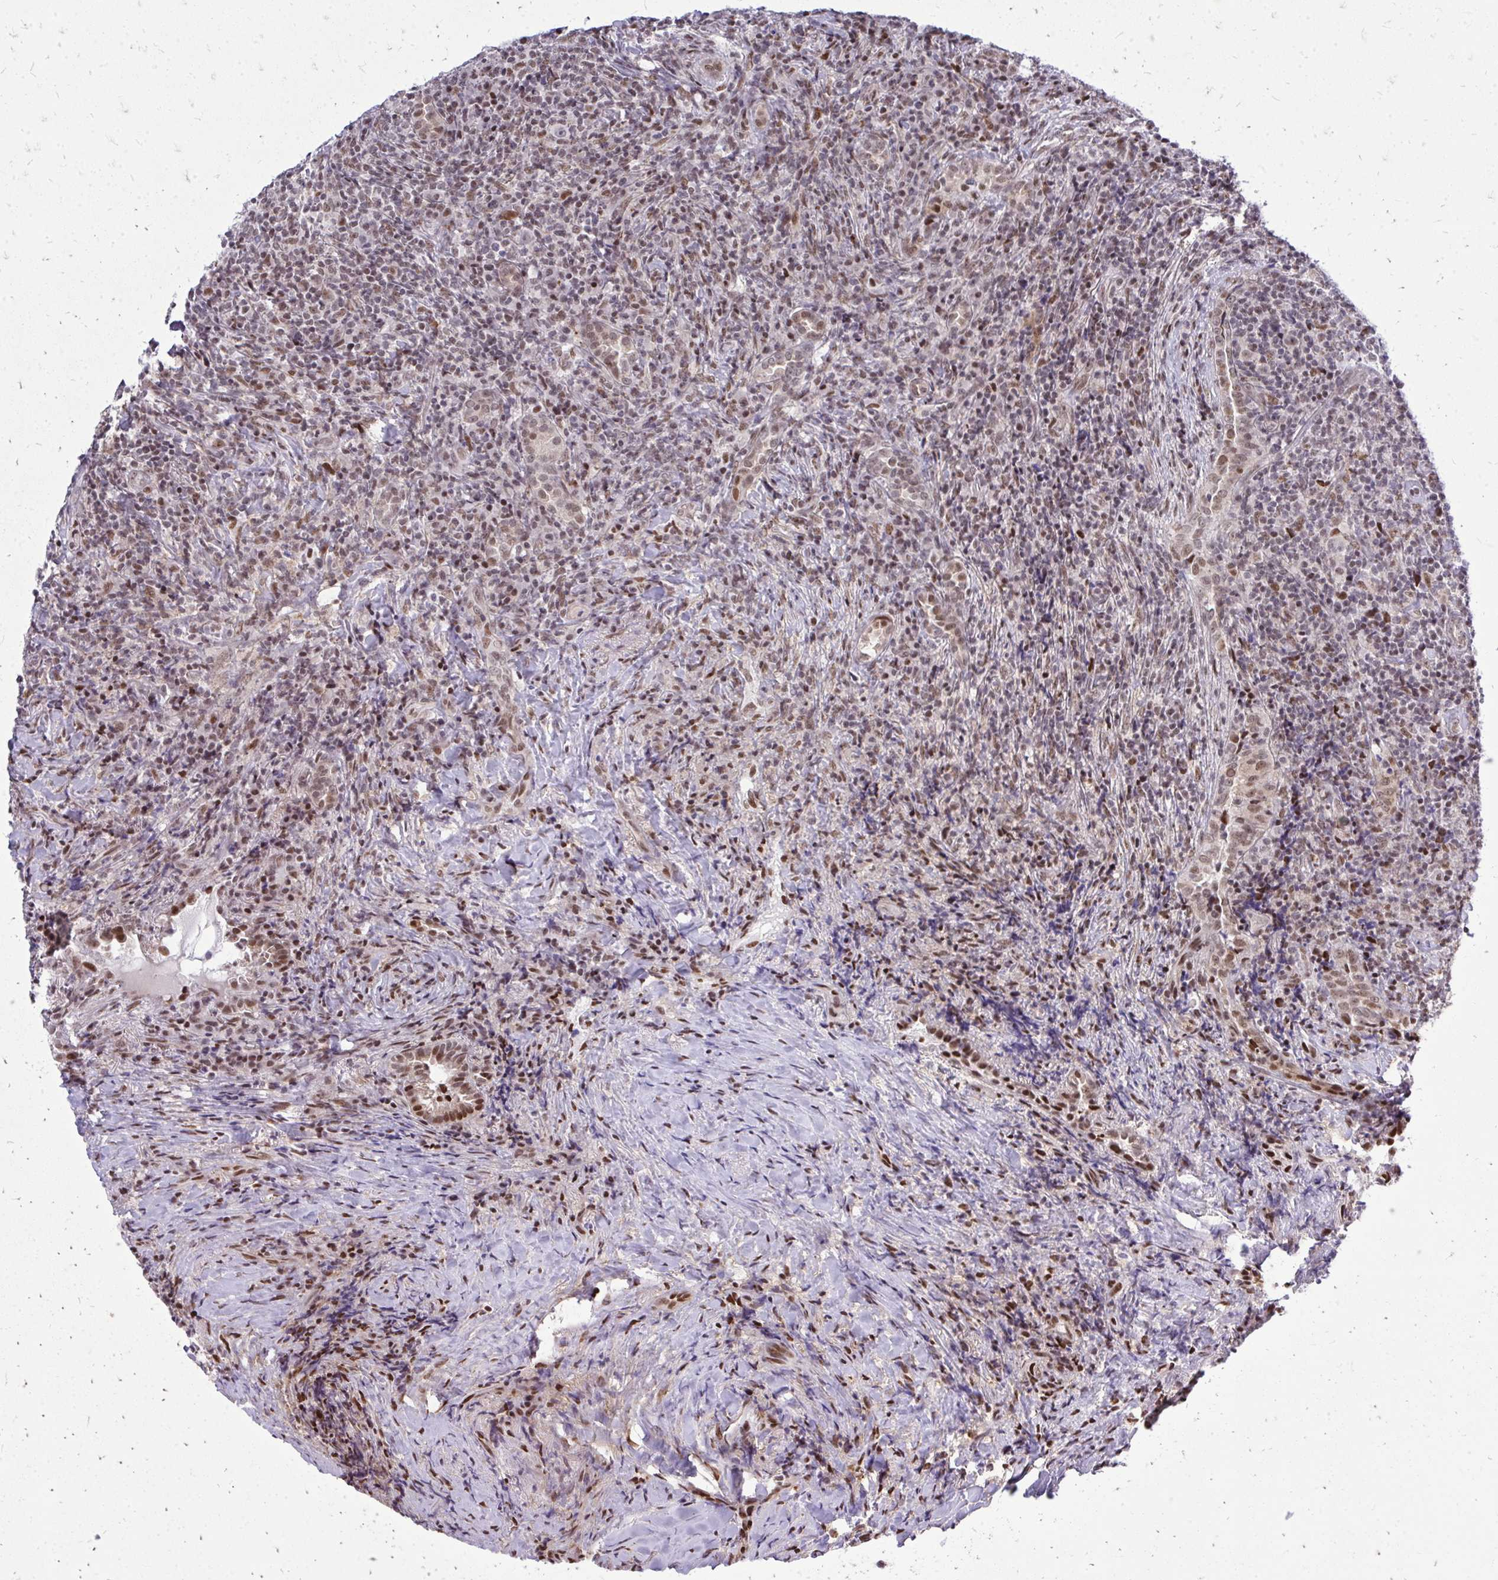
{"staining": {"intensity": "negative", "quantity": "none", "location": "none"}, "tissue": "lymphoma", "cell_type": "Tumor cells", "image_type": "cancer", "snomed": [{"axis": "morphology", "description": "Hodgkin's disease, NOS"}, {"axis": "topography", "description": "Lung"}], "caption": "This is a photomicrograph of immunohistochemistry (IHC) staining of lymphoma, which shows no positivity in tumor cells.", "gene": "TBL1Y", "patient": {"sex": "male", "age": 17}}